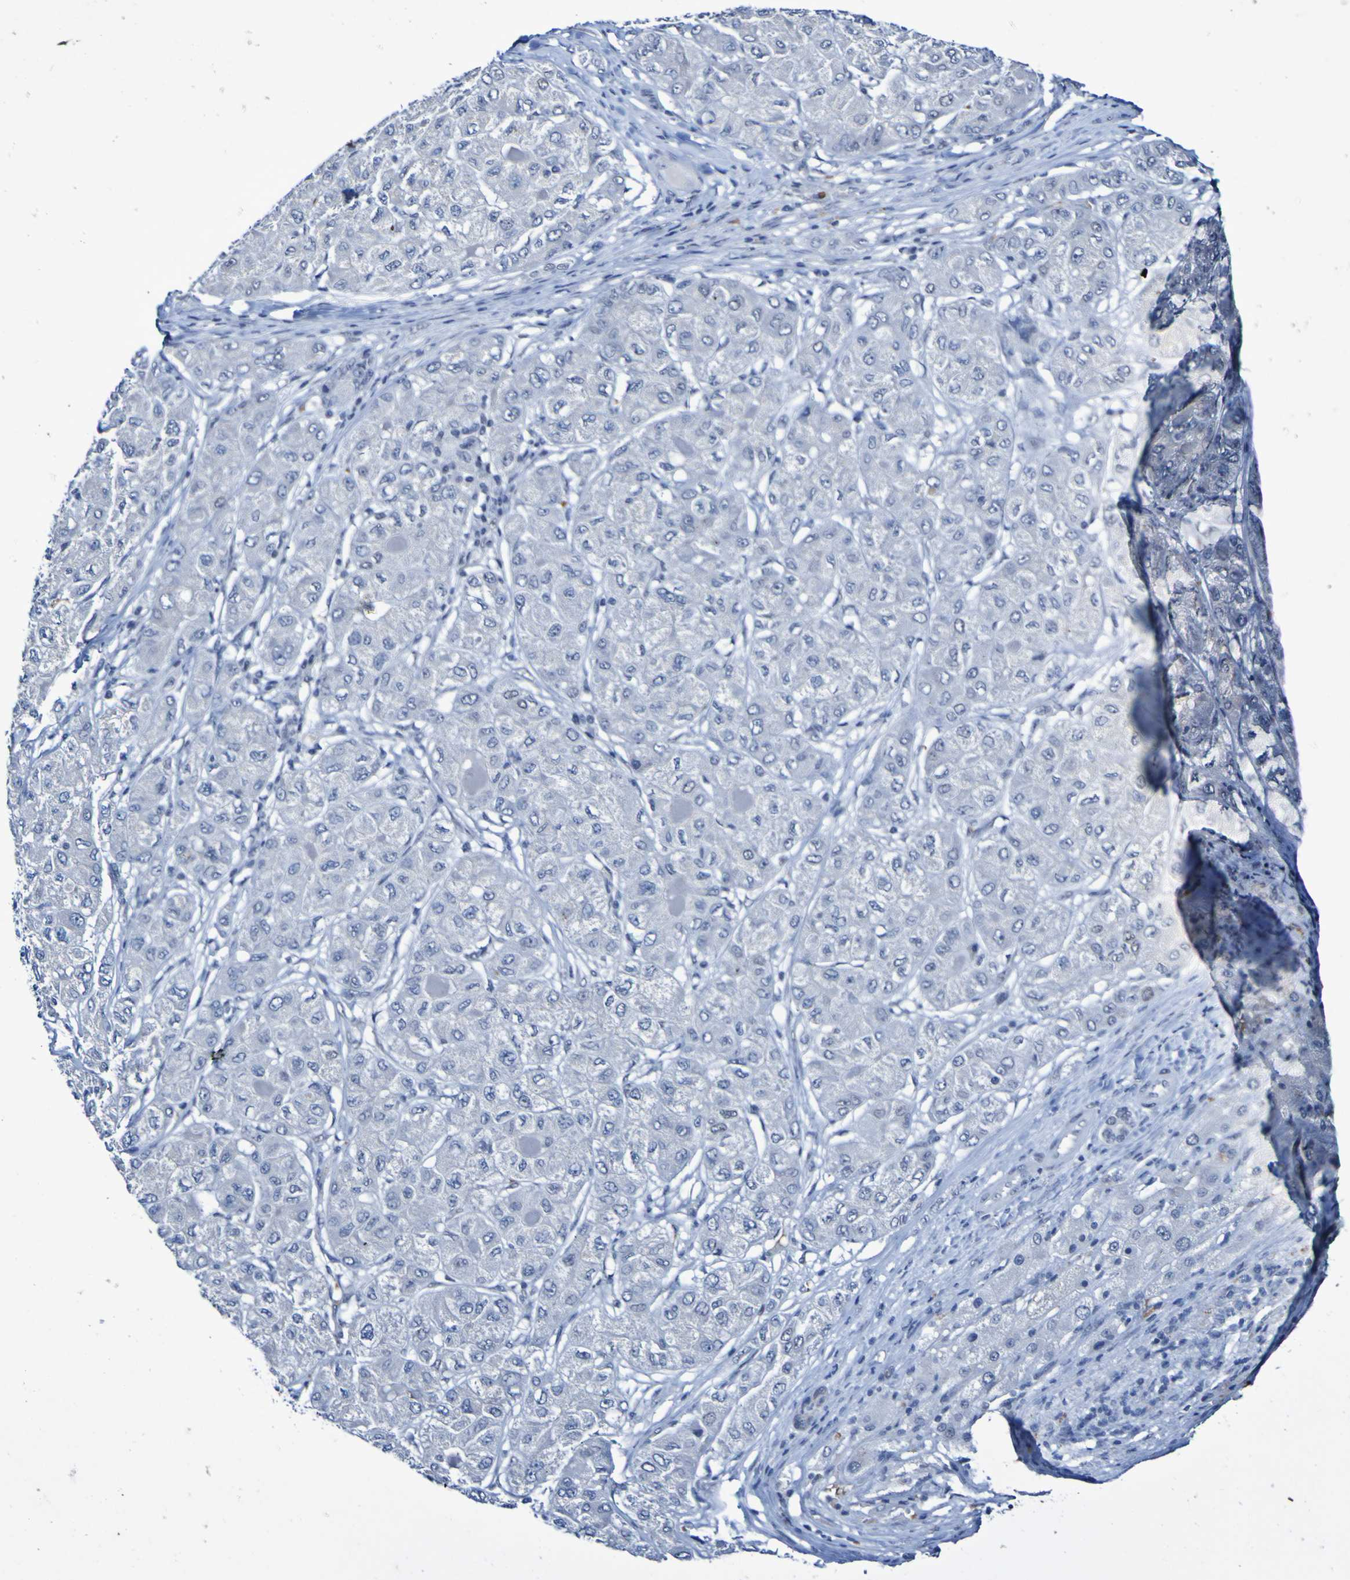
{"staining": {"intensity": "negative", "quantity": "none", "location": "none"}, "tissue": "liver cancer", "cell_type": "Tumor cells", "image_type": "cancer", "snomed": [{"axis": "morphology", "description": "Carcinoma, Hepatocellular, NOS"}, {"axis": "topography", "description": "Liver"}], "caption": "Tumor cells are negative for protein expression in human liver cancer.", "gene": "PCGF1", "patient": {"sex": "male", "age": 80}}